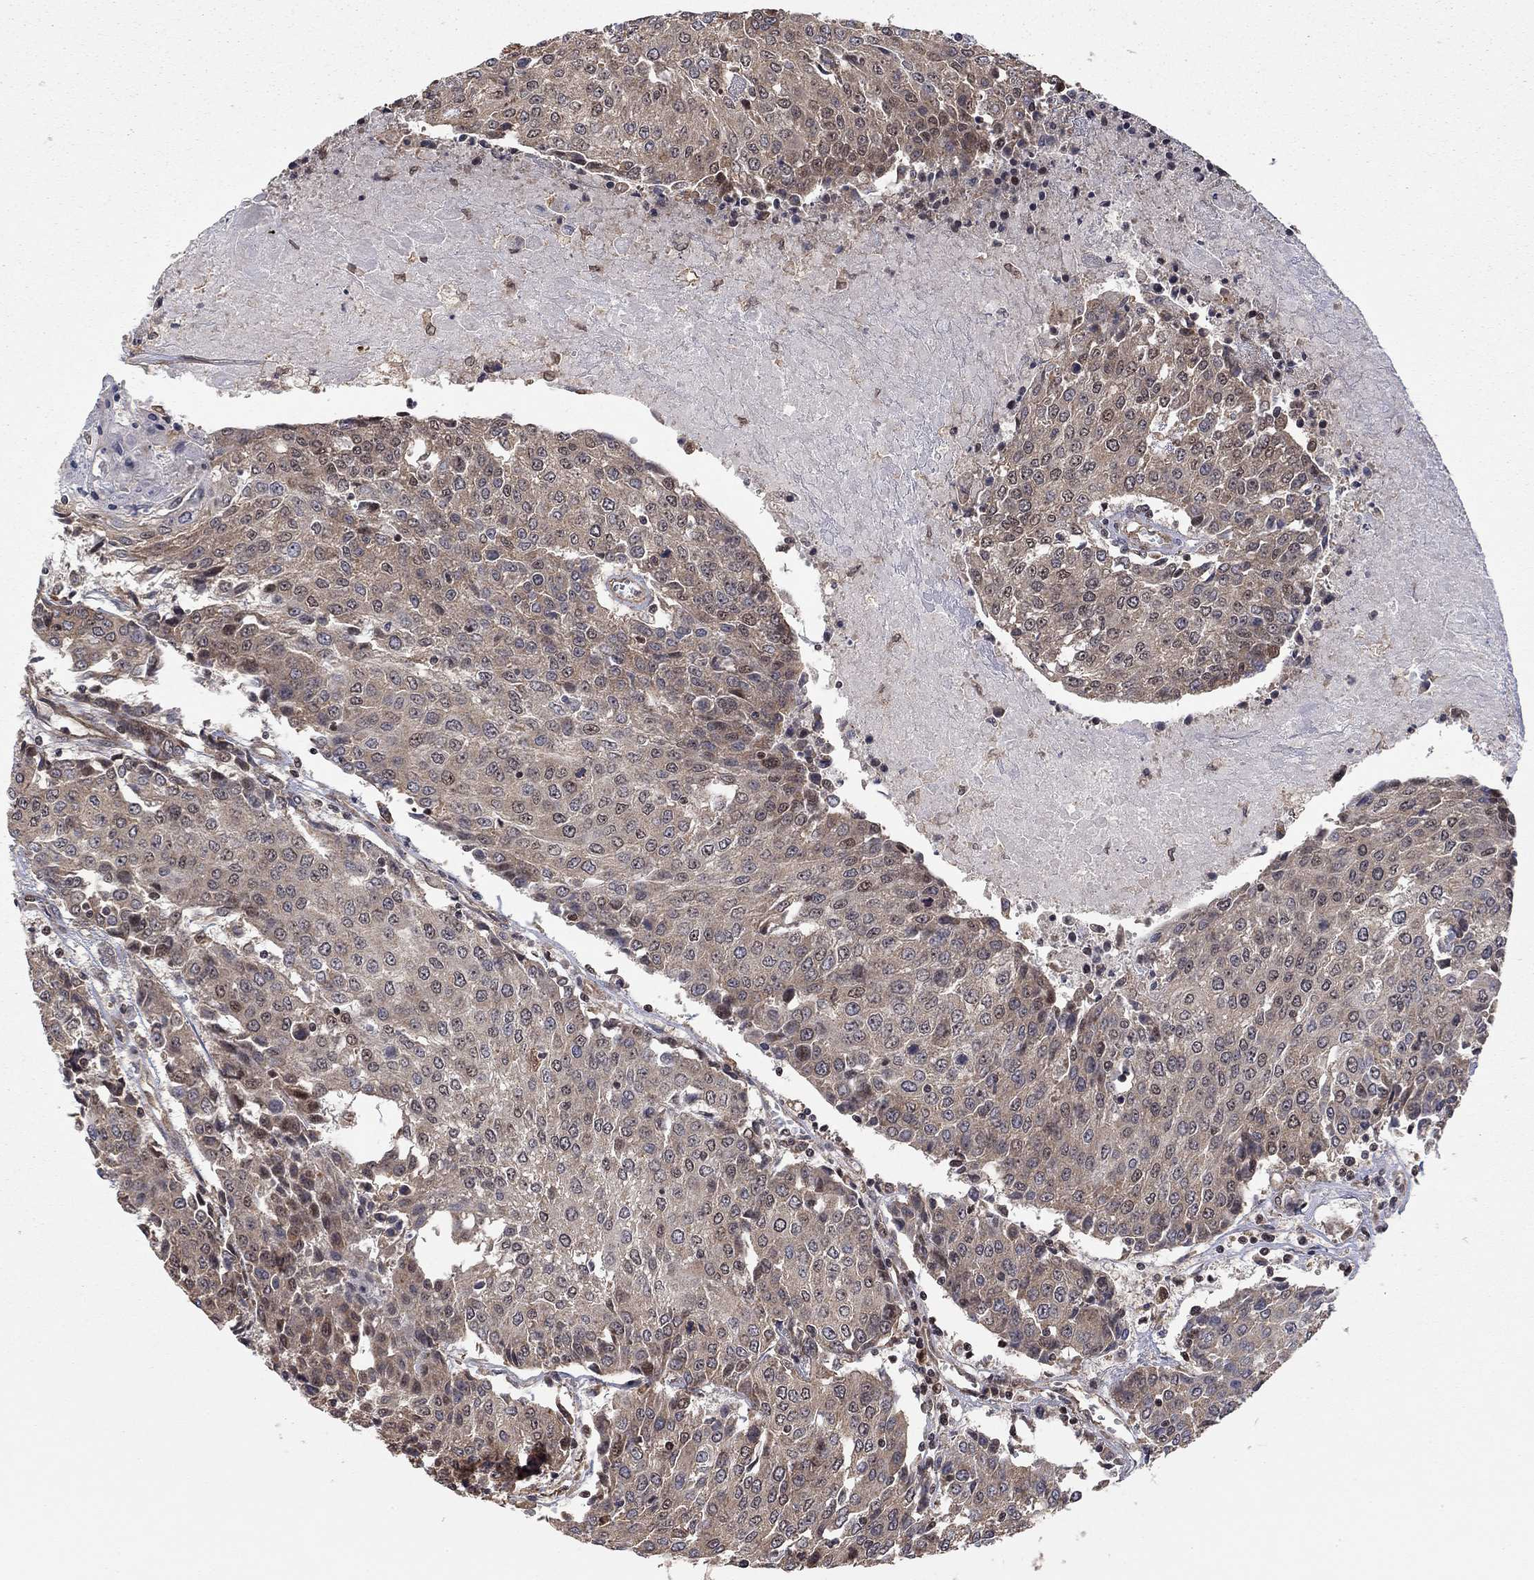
{"staining": {"intensity": "moderate", "quantity": "<25%", "location": "cytoplasmic/membranous,nuclear"}, "tissue": "urothelial cancer", "cell_type": "Tumor cells", "image_type": "cancer", "snomed": [{"axis": "morphology", "description": "Urothelial carcinoma, High grade"}, {"axis": "topography", "description": "Urinary bladder"}], "caption": "This photomicrograph displays immunohistochemistry (IHC) staining of high-grade urothelial carcinoma, with low moderate cytoplasmic/membranous and nuclear expression in approximately <25% of tumor cells.", "gene": "TDP1", "patient": {"sex": "female", "age": 85}}